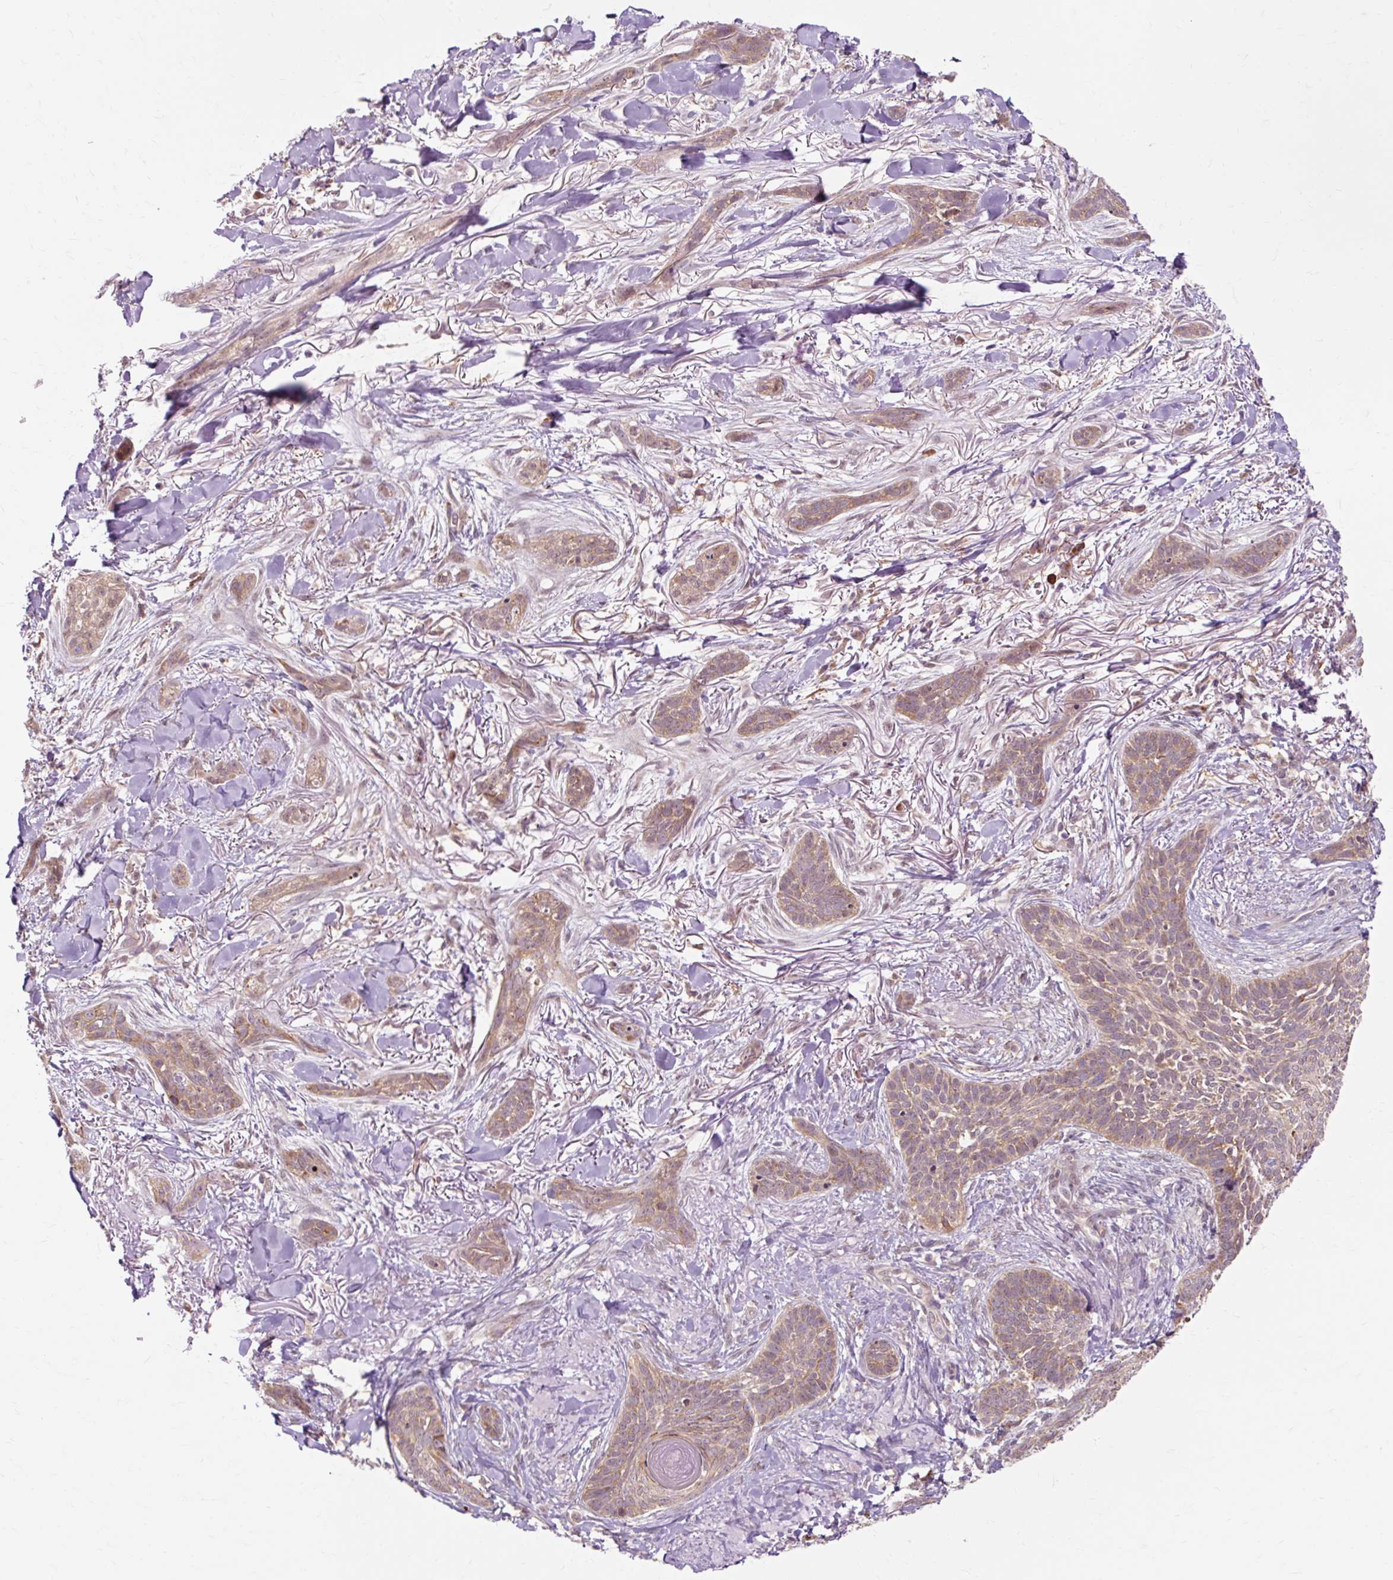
{"staining": {"intensity": "moderate", "quantity": ">75%", "location": "cytoplasmic/membranous"}, "tissue": "skin cancer", "cell_type": "Tumor cells", "image_type": "cancer", "snomed": [{"axis": "morphology", "description": "Basal cell carcinoma"}, {"axis": "topography", "description": "Skin"}], "caption": "Skin cancer tissue reveals moderate cytoplasmic/membranous staining in approximately >75% of tumor cells, visualized by immunohistochemistry.", "gene": "GEMIN2", "patient": {"sex": "male", "age": 52}}